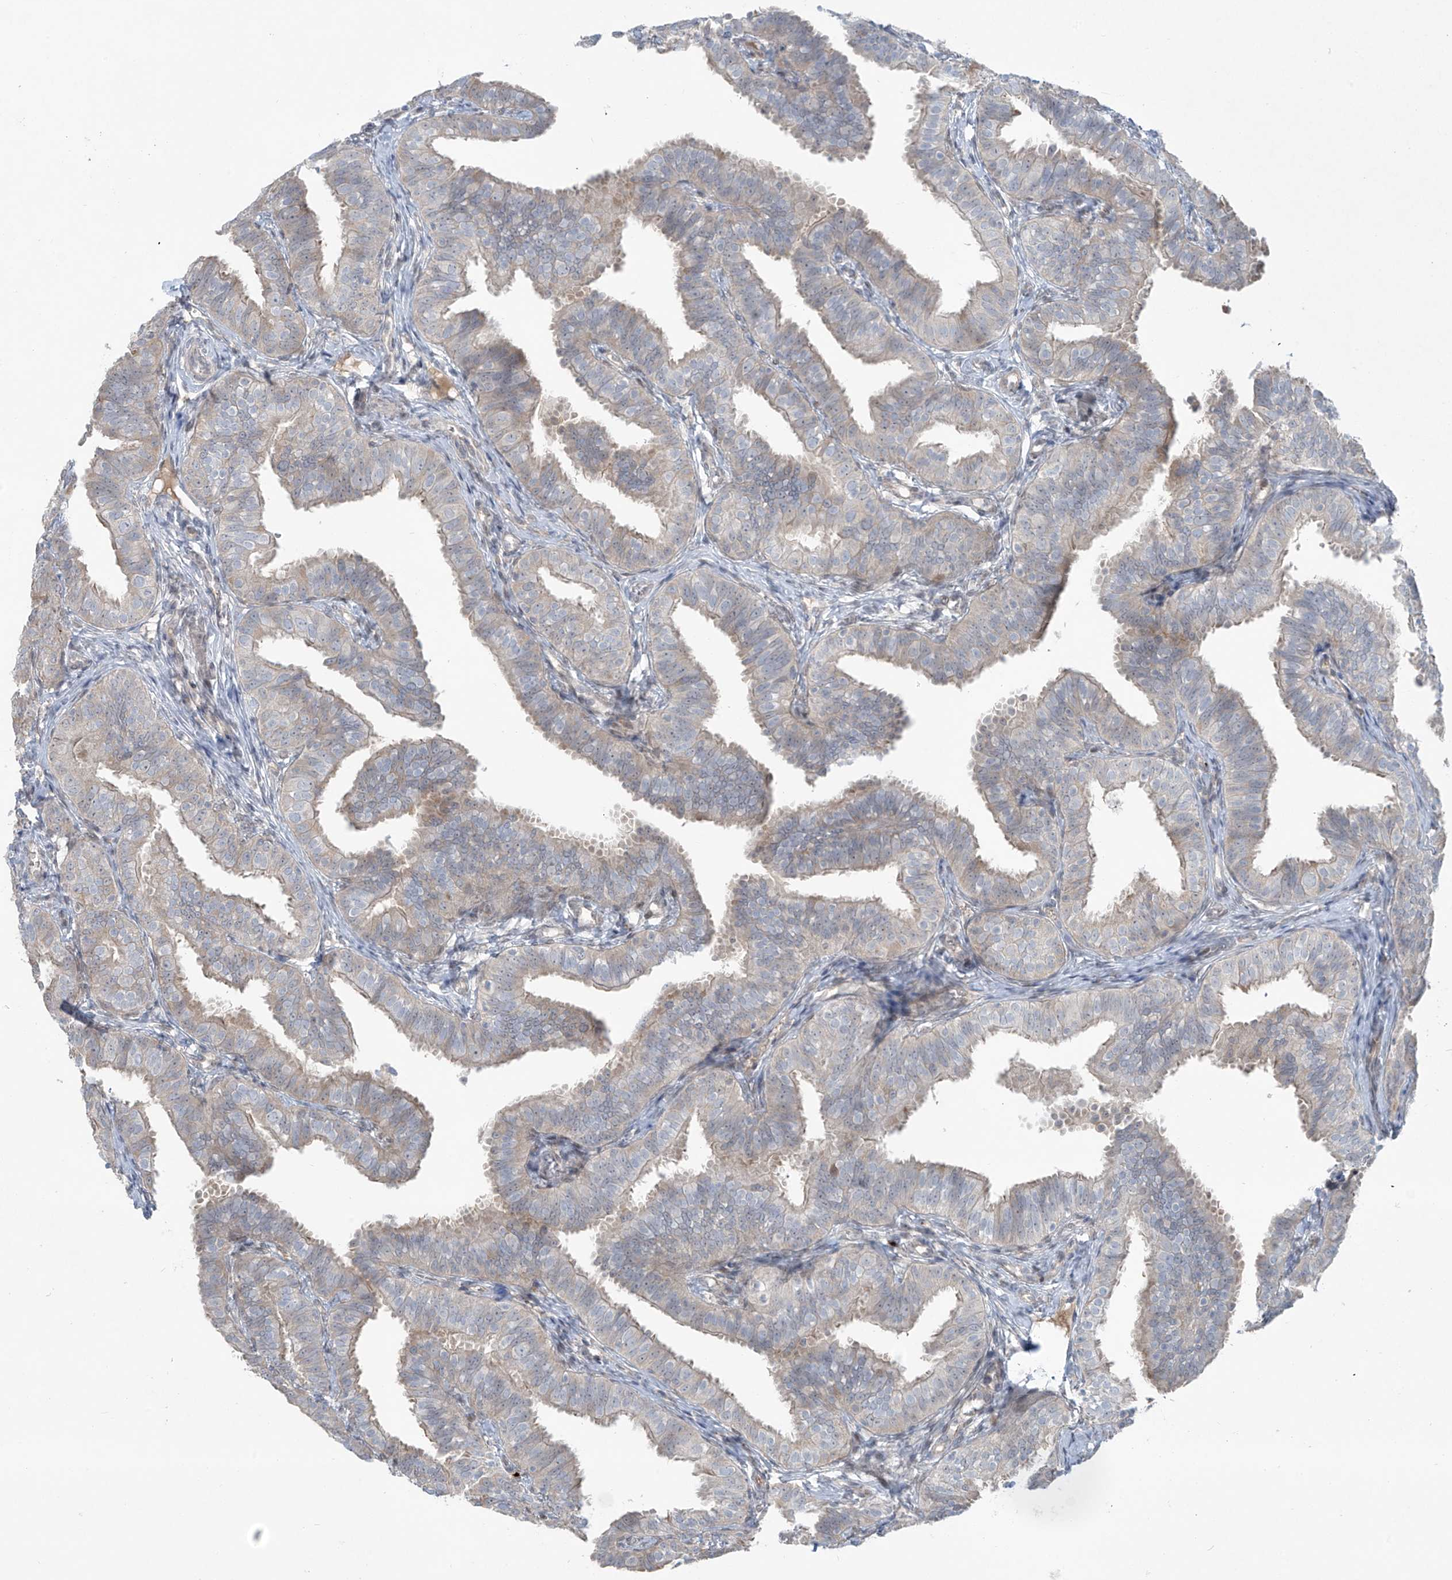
{"staining": {"intensity": "weak", "quantity": "25%-75%", "location": "cytoplasmic/membranous"}, "tissue": "fallopian tube", "cell_type": "Glandular cells", "image_type": "normal", "snomed": [{"axis": "morphology", "description": "Normal tissue, NOS"}, {"axis": "topography", "description": "Fallopian tube"}], "caption": "Unremarkable fallopian tube was stained to show a protein in brown. There is low levels of weak cytoplasmic/membranous staining in approximately 25%-75% of glandular cells. Ihc stains the protein in brown and the nuclei are stained blue.", "gene": "PPAT", "patient": {"sex": "female", "age": 35}}